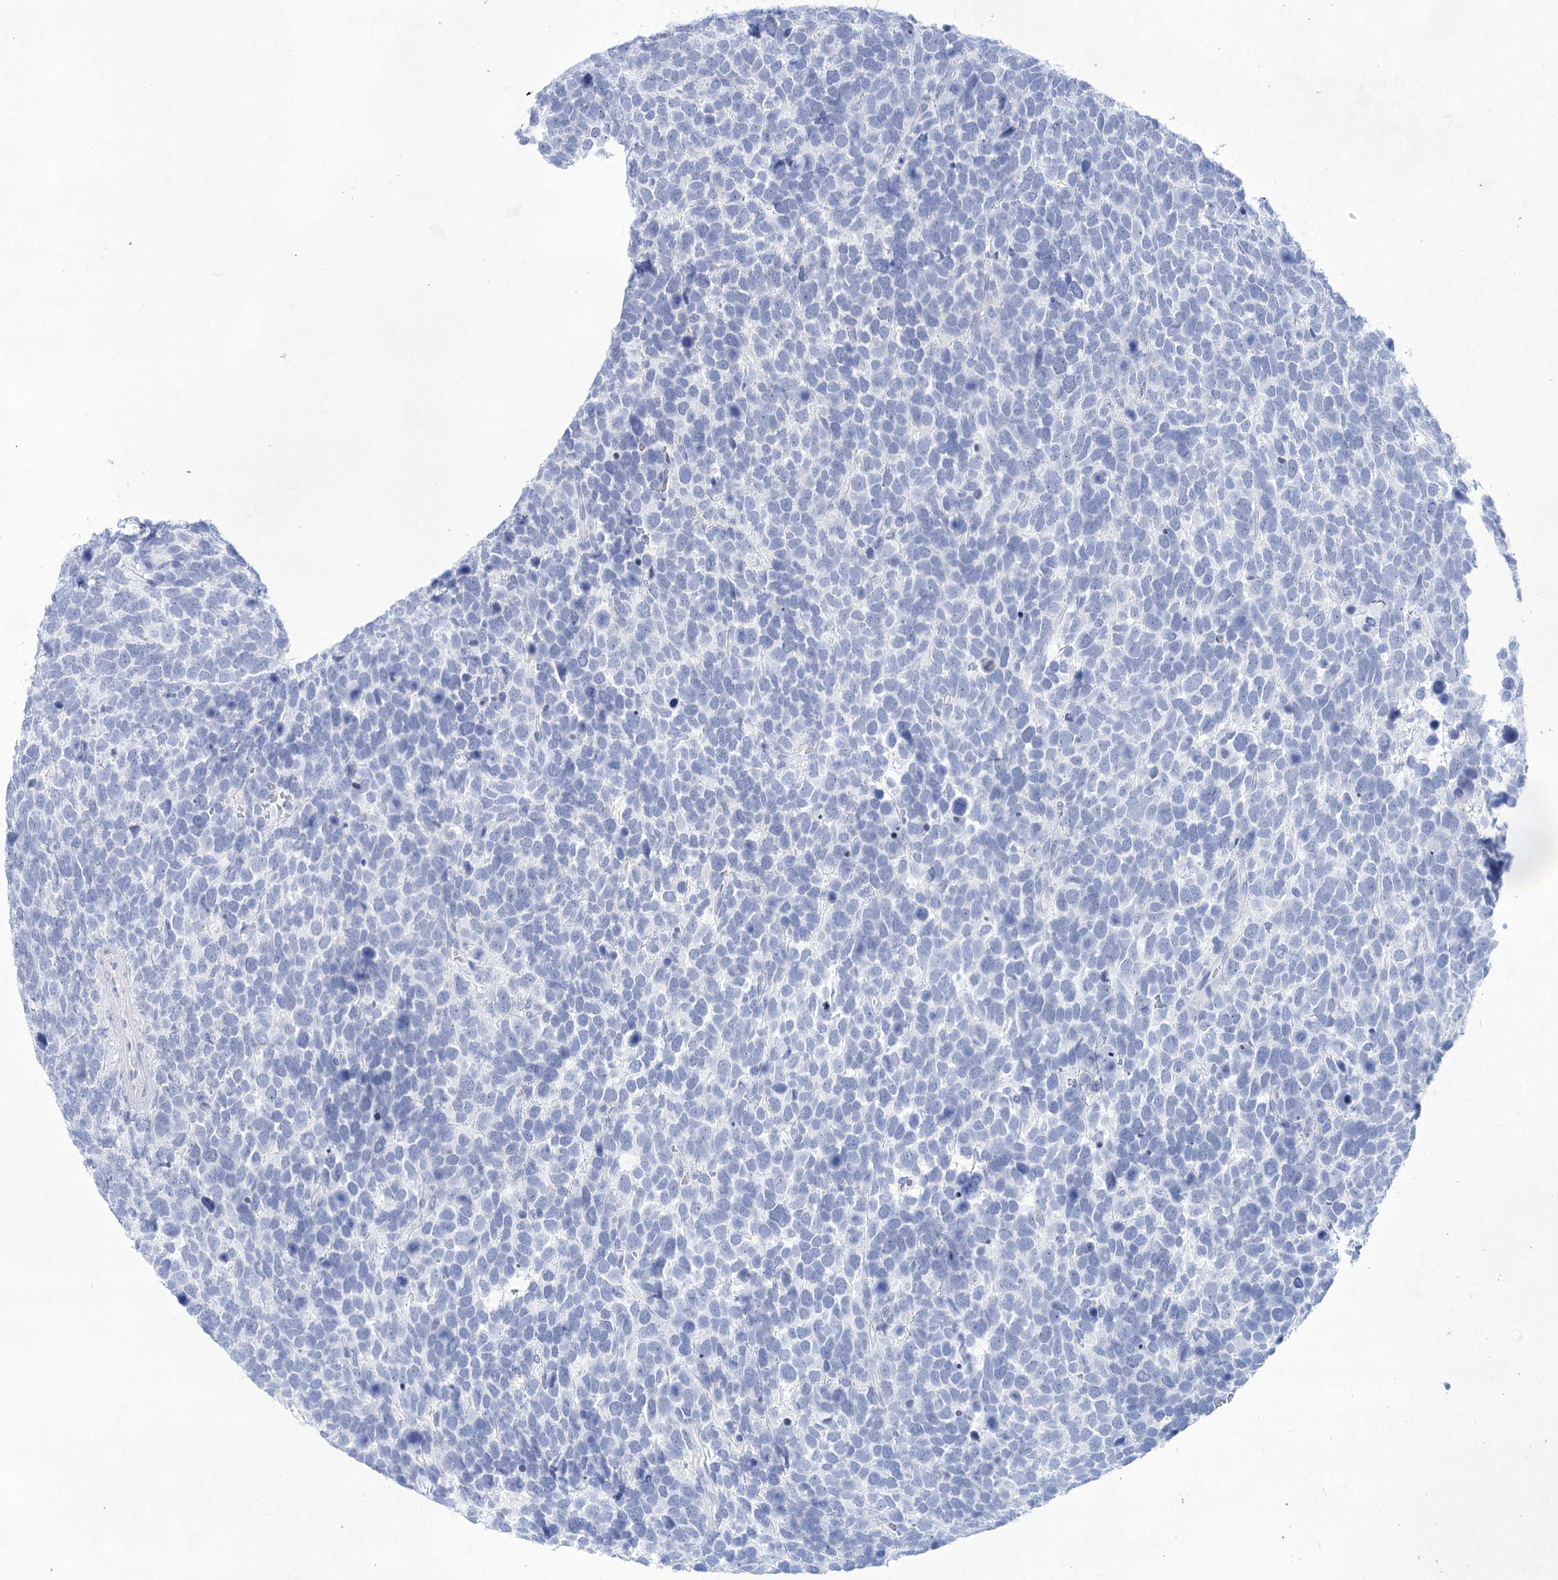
{"staining": {"intensity": "negative", "quantity": "none", "location": "none"}, "tissue": "urothelial cancer", "cell_type": "Tumor cells", "image_type": "cancer", "snomed": [{"axis": "morphology", "description": "Urothelial carcinoma, High grade"}, {"axis": "topography", "description": "Urinary bladder"}], "caption": "Immunohistochemical staining of high-grade urothelial carcinoma exhibits no significant staining in tumor cells.", "gene": "LALBA", "patient": {"sex": "female", "age": 82}}